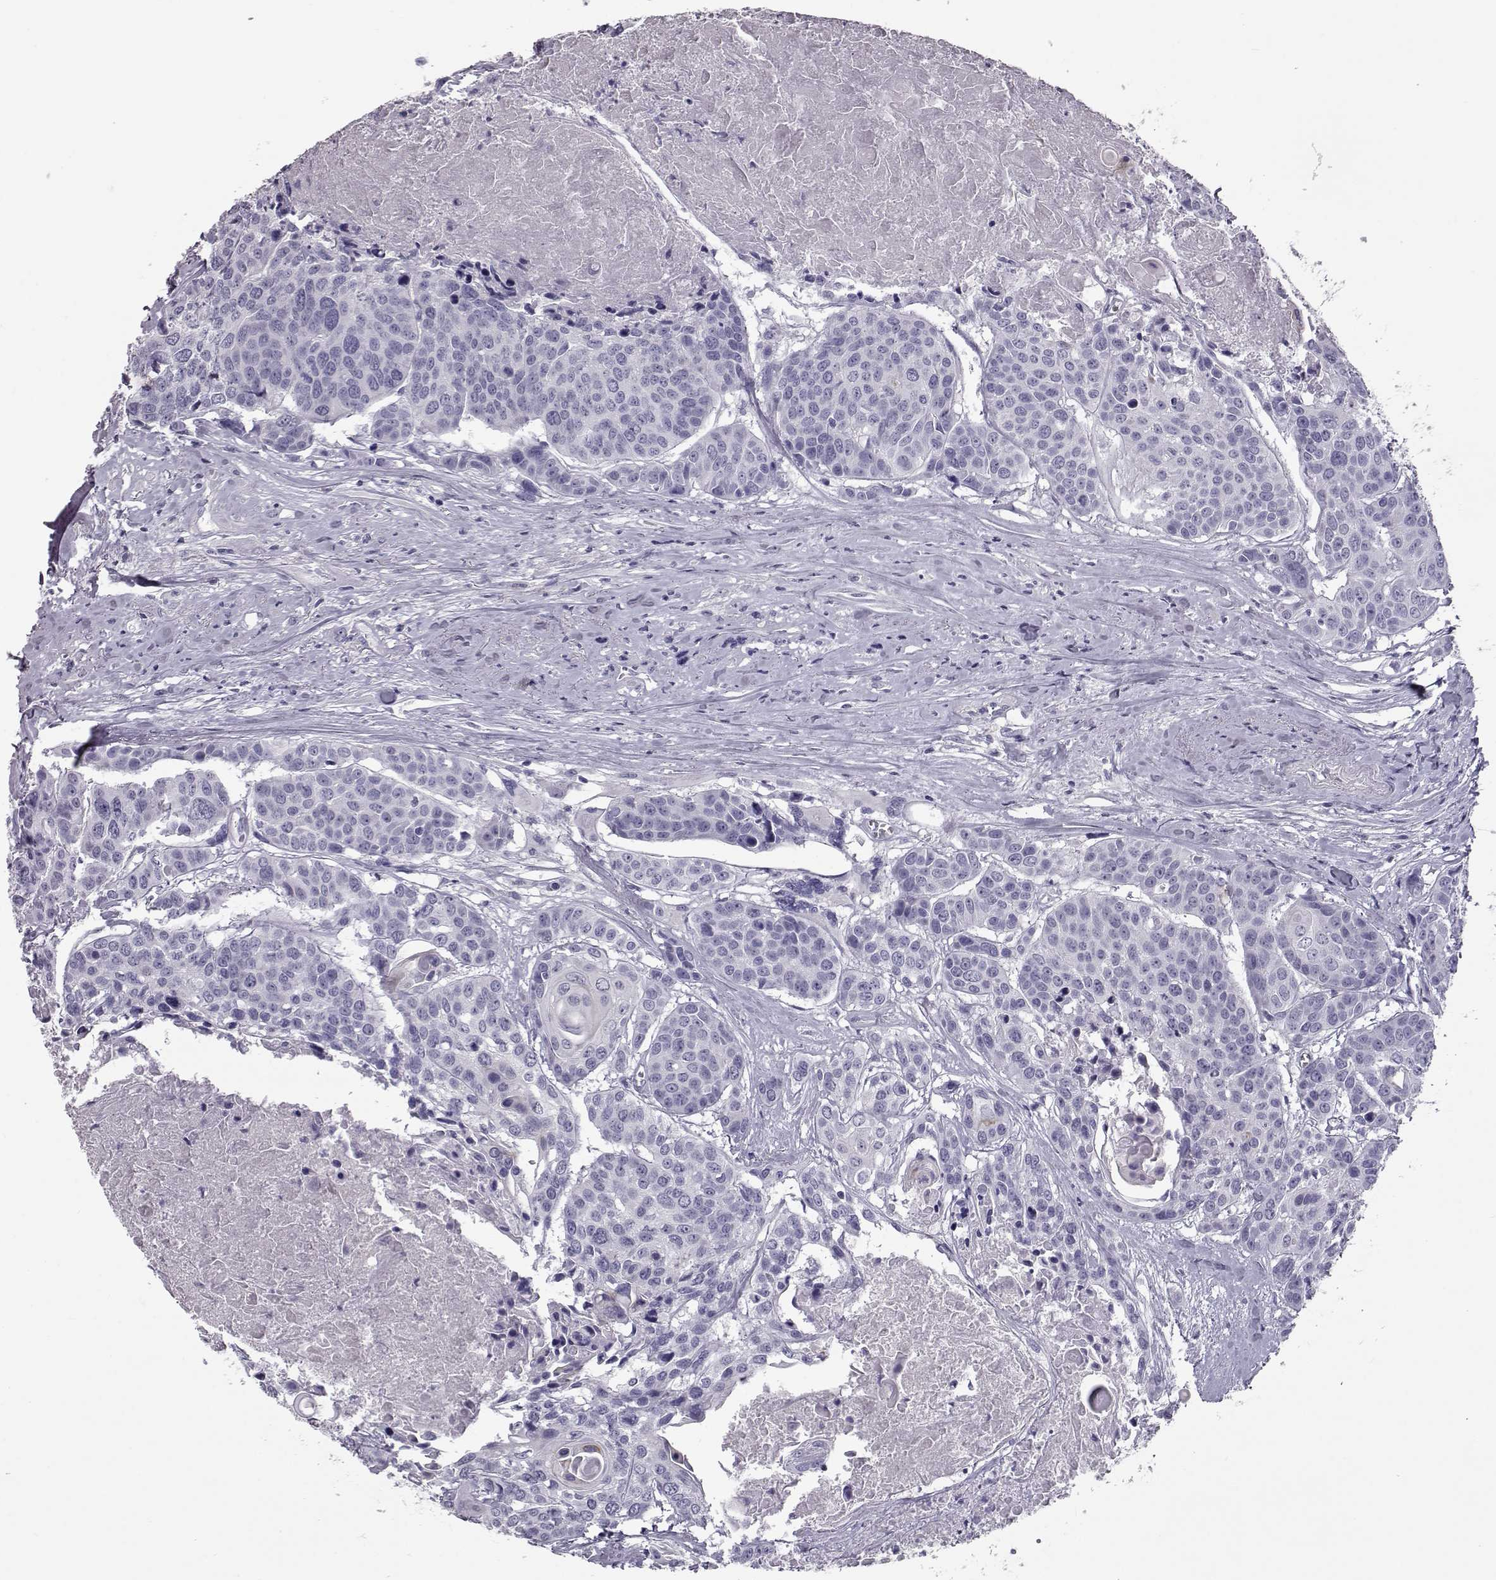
{"staining": {"intensity": "negative", "quantity": "none", "location": "none"}, "tissue": "head and neck cancer", "cell_type": "Tumor cells", "image_type": "cancer", "snomed": [{"axis": "morphology", "description": "Squamous cell carcinoma, NOS"}, {"axis": "topography", "description": "Oral tissue"}, {"axis": "topography", "description": "Head-Neck"}], "caption": "The photomicrograph exhibits no staining of tumor cells in head and neck cancer.", "gene": "CCL19", "patient": {"sex": "male", "age": 56}}